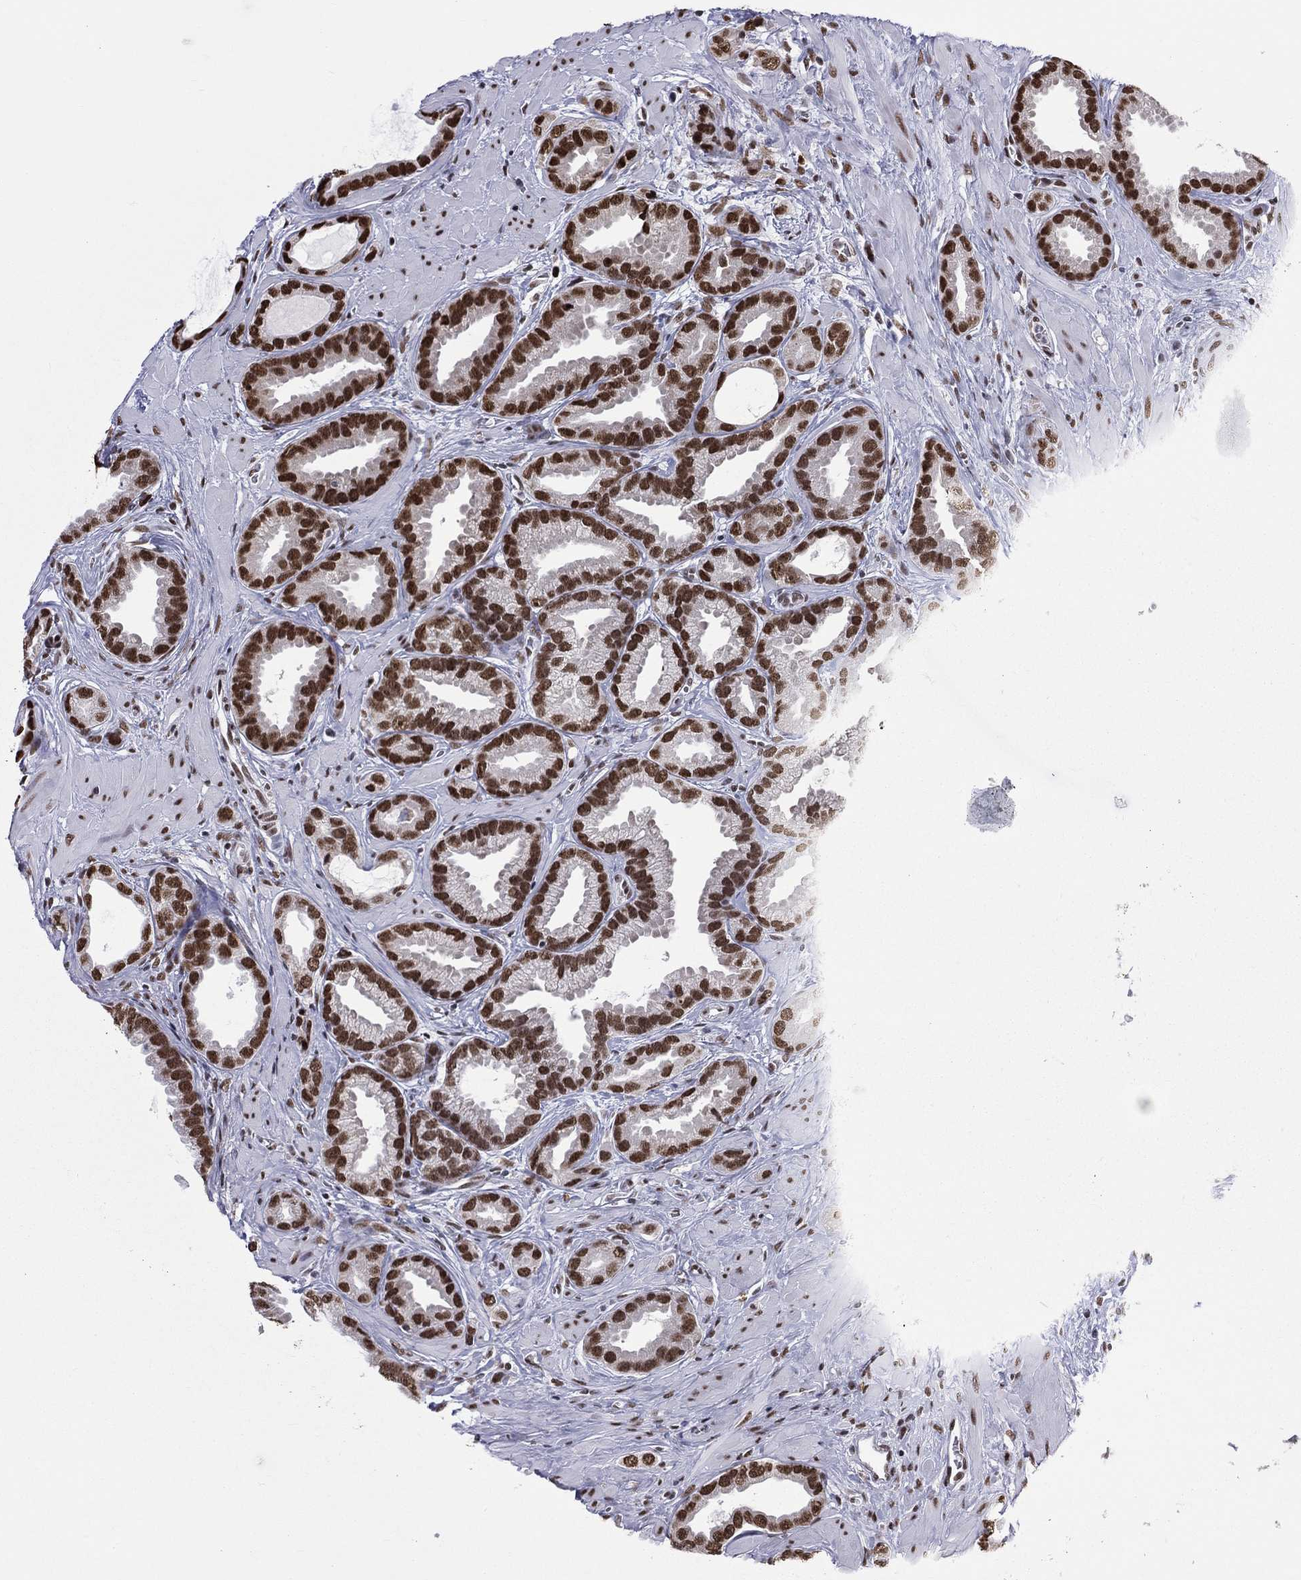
{"staining": {"intensity": "strong", "quantity": ">75%", "location": "nuclear"}, "tissue": "prostate cancer", "cell_type": "Tumor cells", "image_type": "cancer", "snomed": [{"axis": "morphology", "description": "Adenocarcinoma, Low grade"}, {"axis": "topography", "description": "Prostate"}], "caption": "A high-resolution micrograph shows immunohistochemistry staining of prostate cancer, which demonstrates strong nuclear positivity in approximately >75% of tumor cells. The staining was performed using DAB to visualize the protein expression in brown, while the nuclei were stained in blue with hematoxylin (Magnification: 20x).", "gene": "ZNF7", "patient": {"sex": "male", "age": 68}}